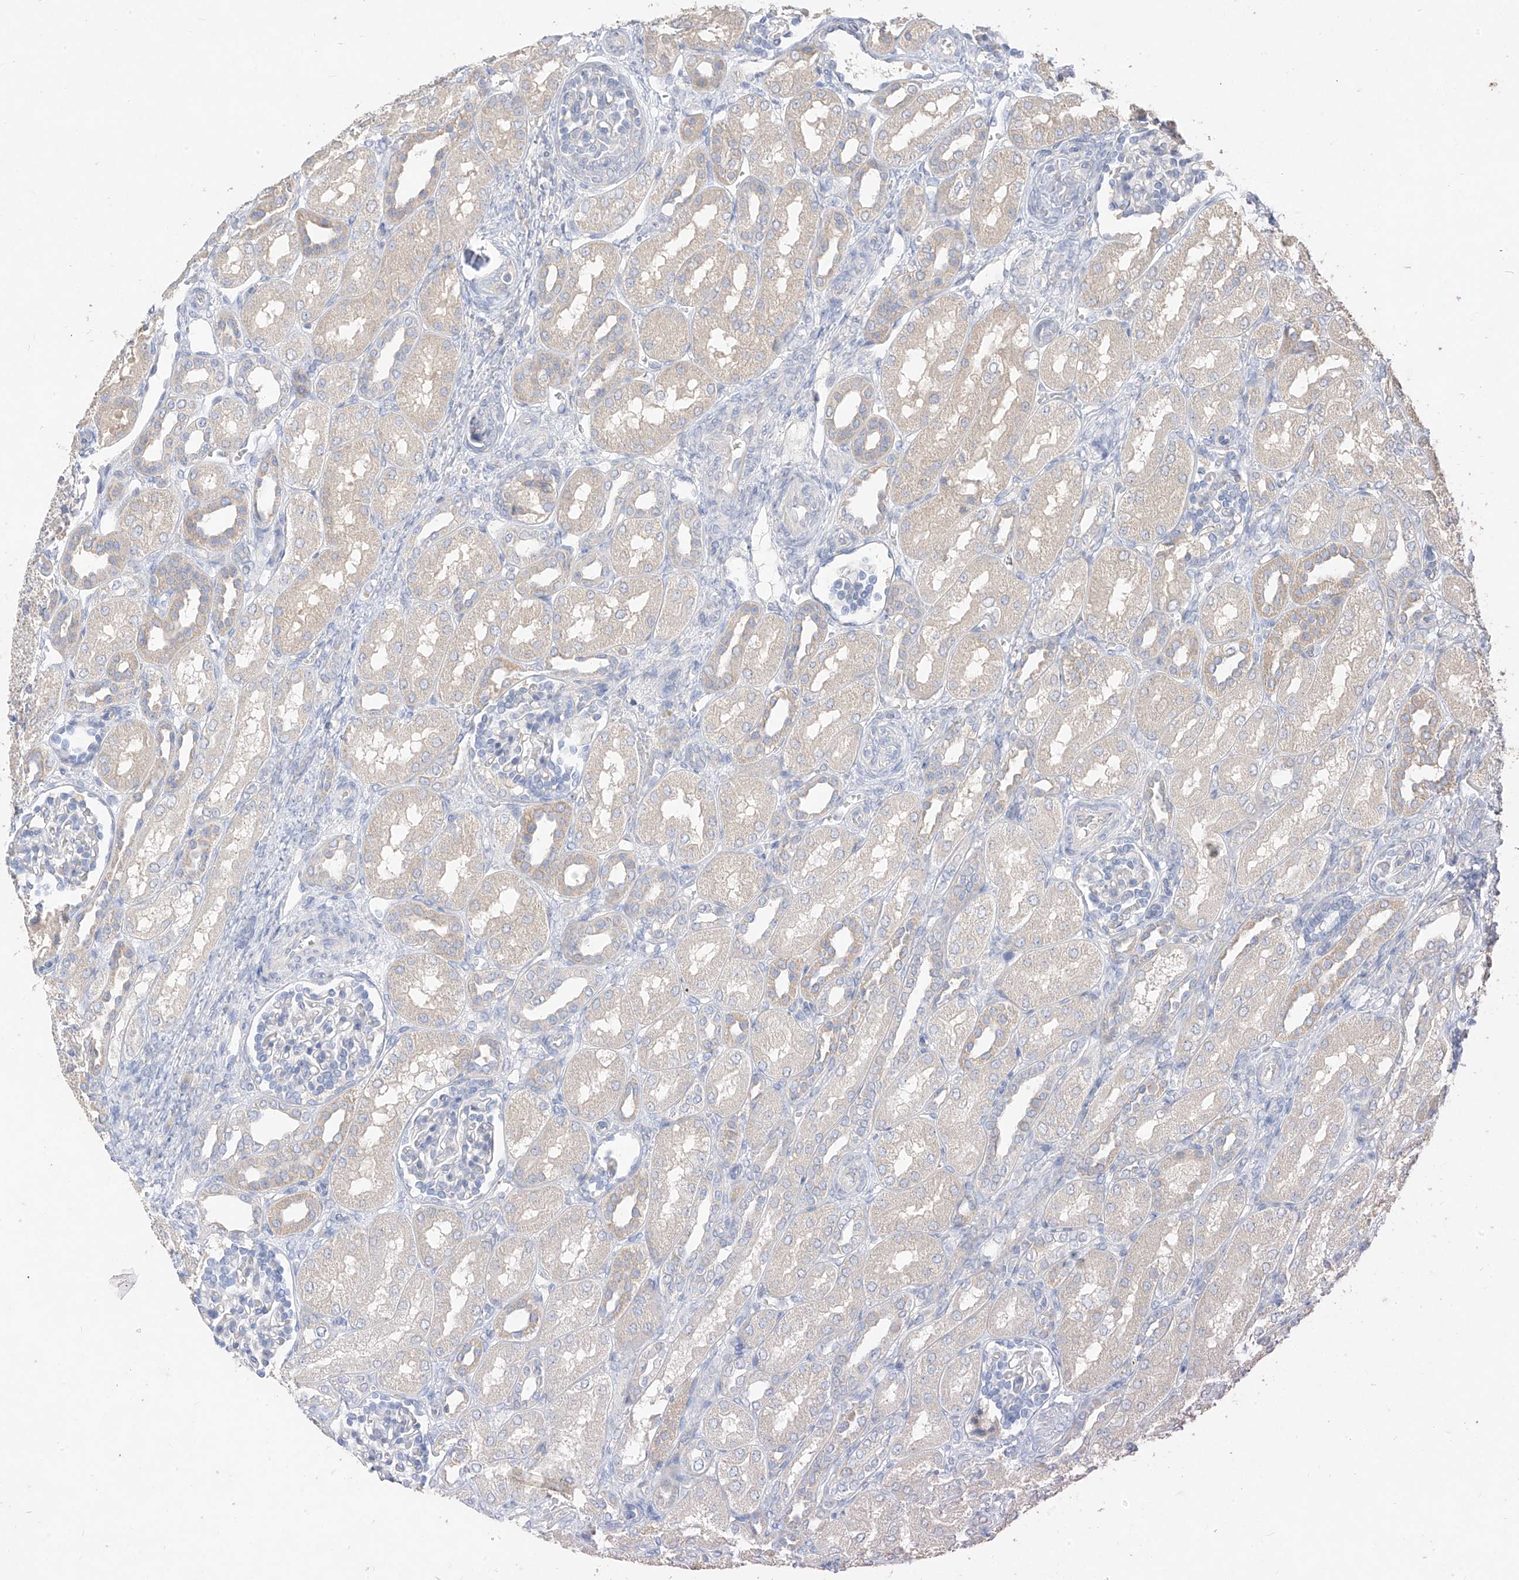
{"staining": {"intensity": "negative", "quantity": "none", "location": "none"}, "tissue": "kidney", "cell_type": "Cells in glomeruli", "image_type": "normal", "snomed": [{"axis": "morphology", "description": "Normal tissue, NOS"}, {"axis": "morphology", "description": "Neoplasm, malignant, NOS"}, {"axis": "topography", "description": "Kidney"}], "caption": "Immunohistochemical staining of normal human kidney exhibits no significant expression in cells in glomeruli. (DAB immunohistochemistry (IHC), high magnification).", "gene": "ZZEF1", "patient": {"sex": "female", "age": 1}}